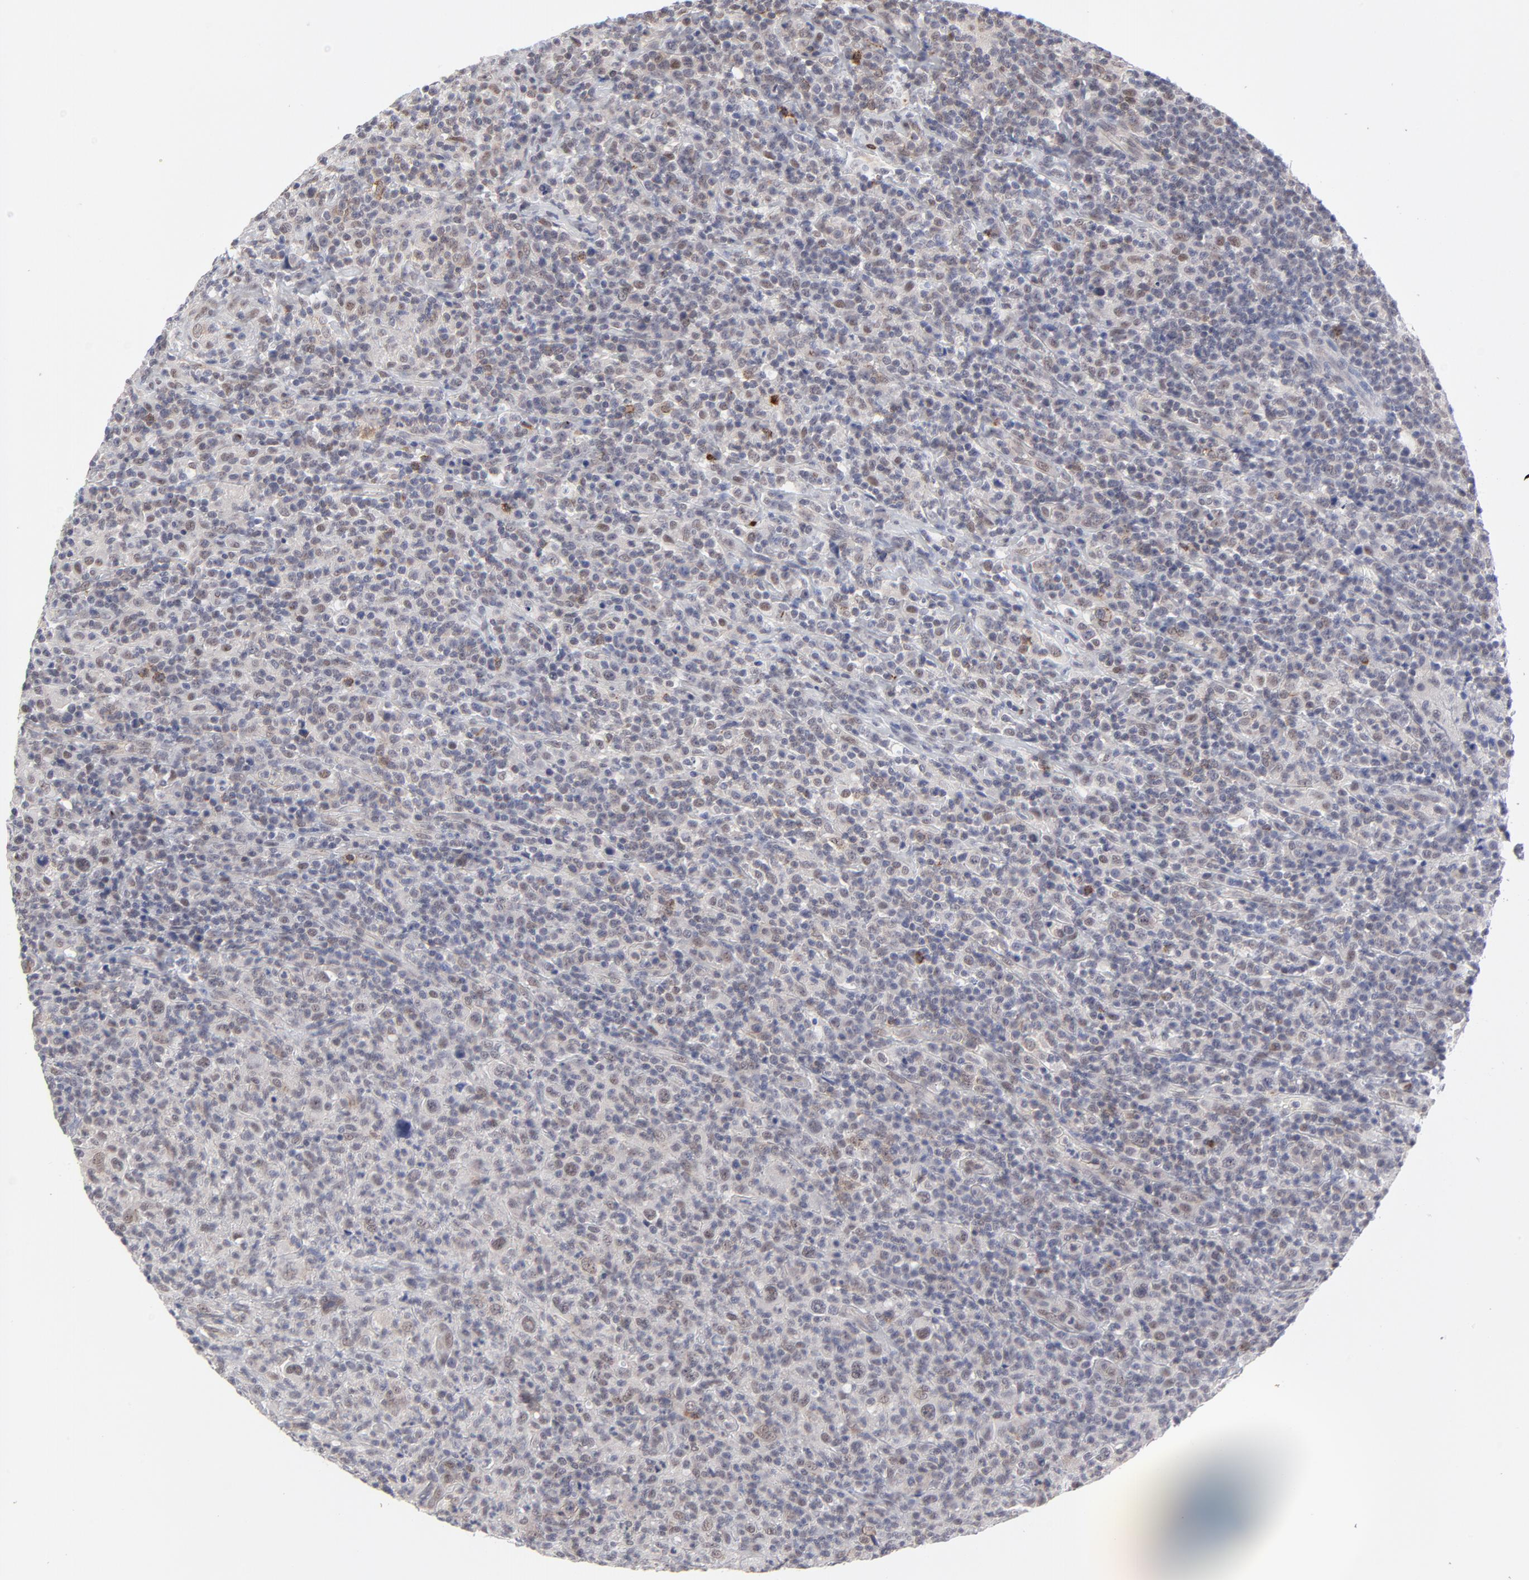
{"staining": {"intensity": "weak", "quantity": "25%-75%", "location": "nuclear"}, "tissue": "lymphoma", "cell_type": "Tumor cells", "image_type": "cancer", "snomed": [{"axis": "morphology", "description": "Hodgkin's disease, NOS"}, {"axis": "topography", "description": "Lymph node"}], "caption": "There is low levels of weak nuclear expression in tumor cells of Hodgkin's disease, as demonstrated by immunohistochemical staining (brown color).", "gene": "NBN", "patient": {"sex": "male", "age": 65}}